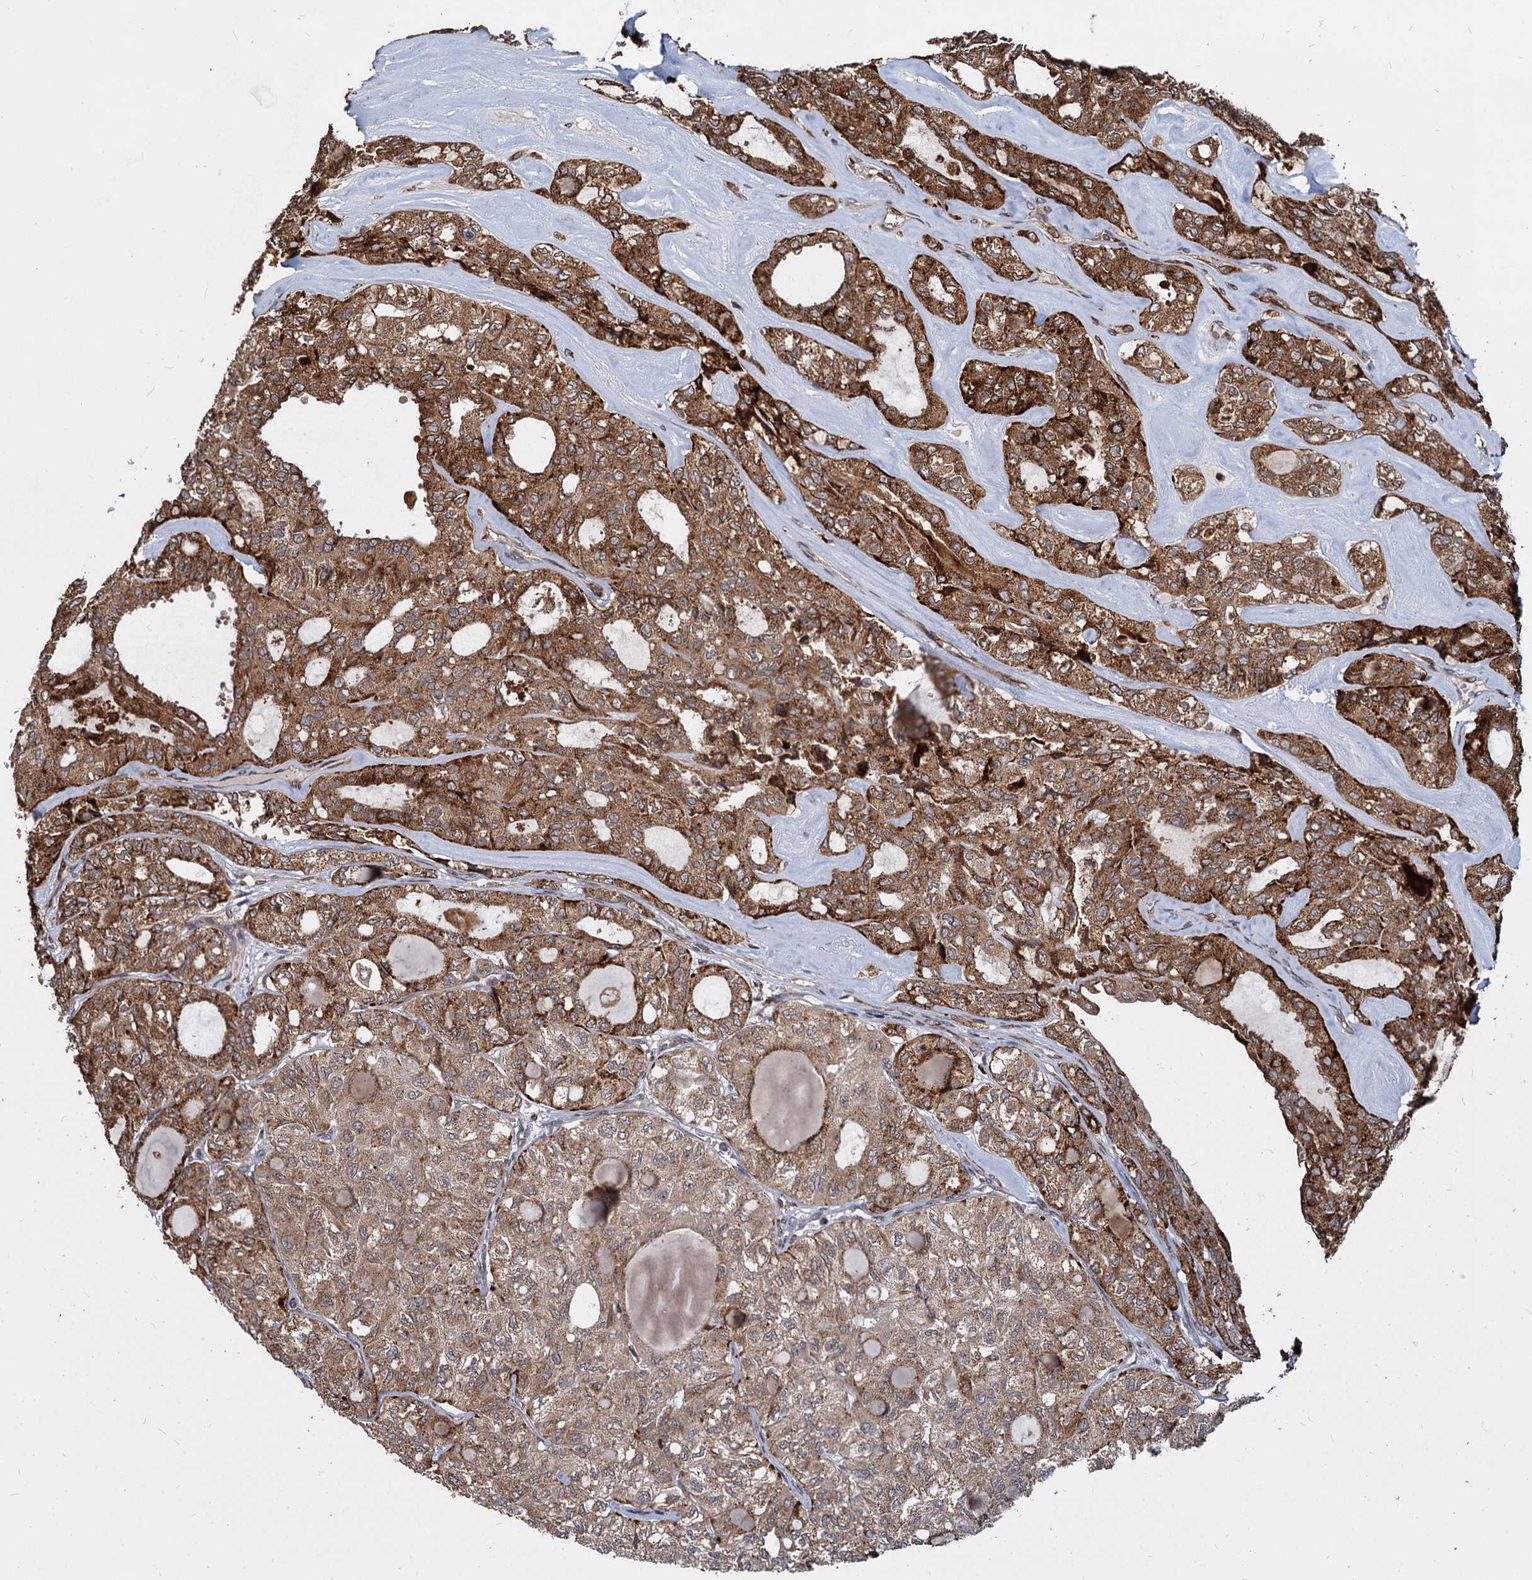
{"staining": {"intensity": "moderate", "quantity": ">75%", "location": "cytoplasmic/membranous"}, "tissue": "thyroid cancer", "cell_type": "Tumor cells", "image_type": "cancer", "snomed": [{"axis": "morphology", "description": "Follicular adenoma carcinoma, NOS"}, {"axis": "topography", "description": "Thyroid gland"}], "caption": "Tumor cells show moderate cytoplasmic/membranous expression in approximately >75% of cells in thyroid cancer (follicular adenoma carcinoma).", "gene": "SAAL1", "patient": {"sex": "male", "age": 75}}